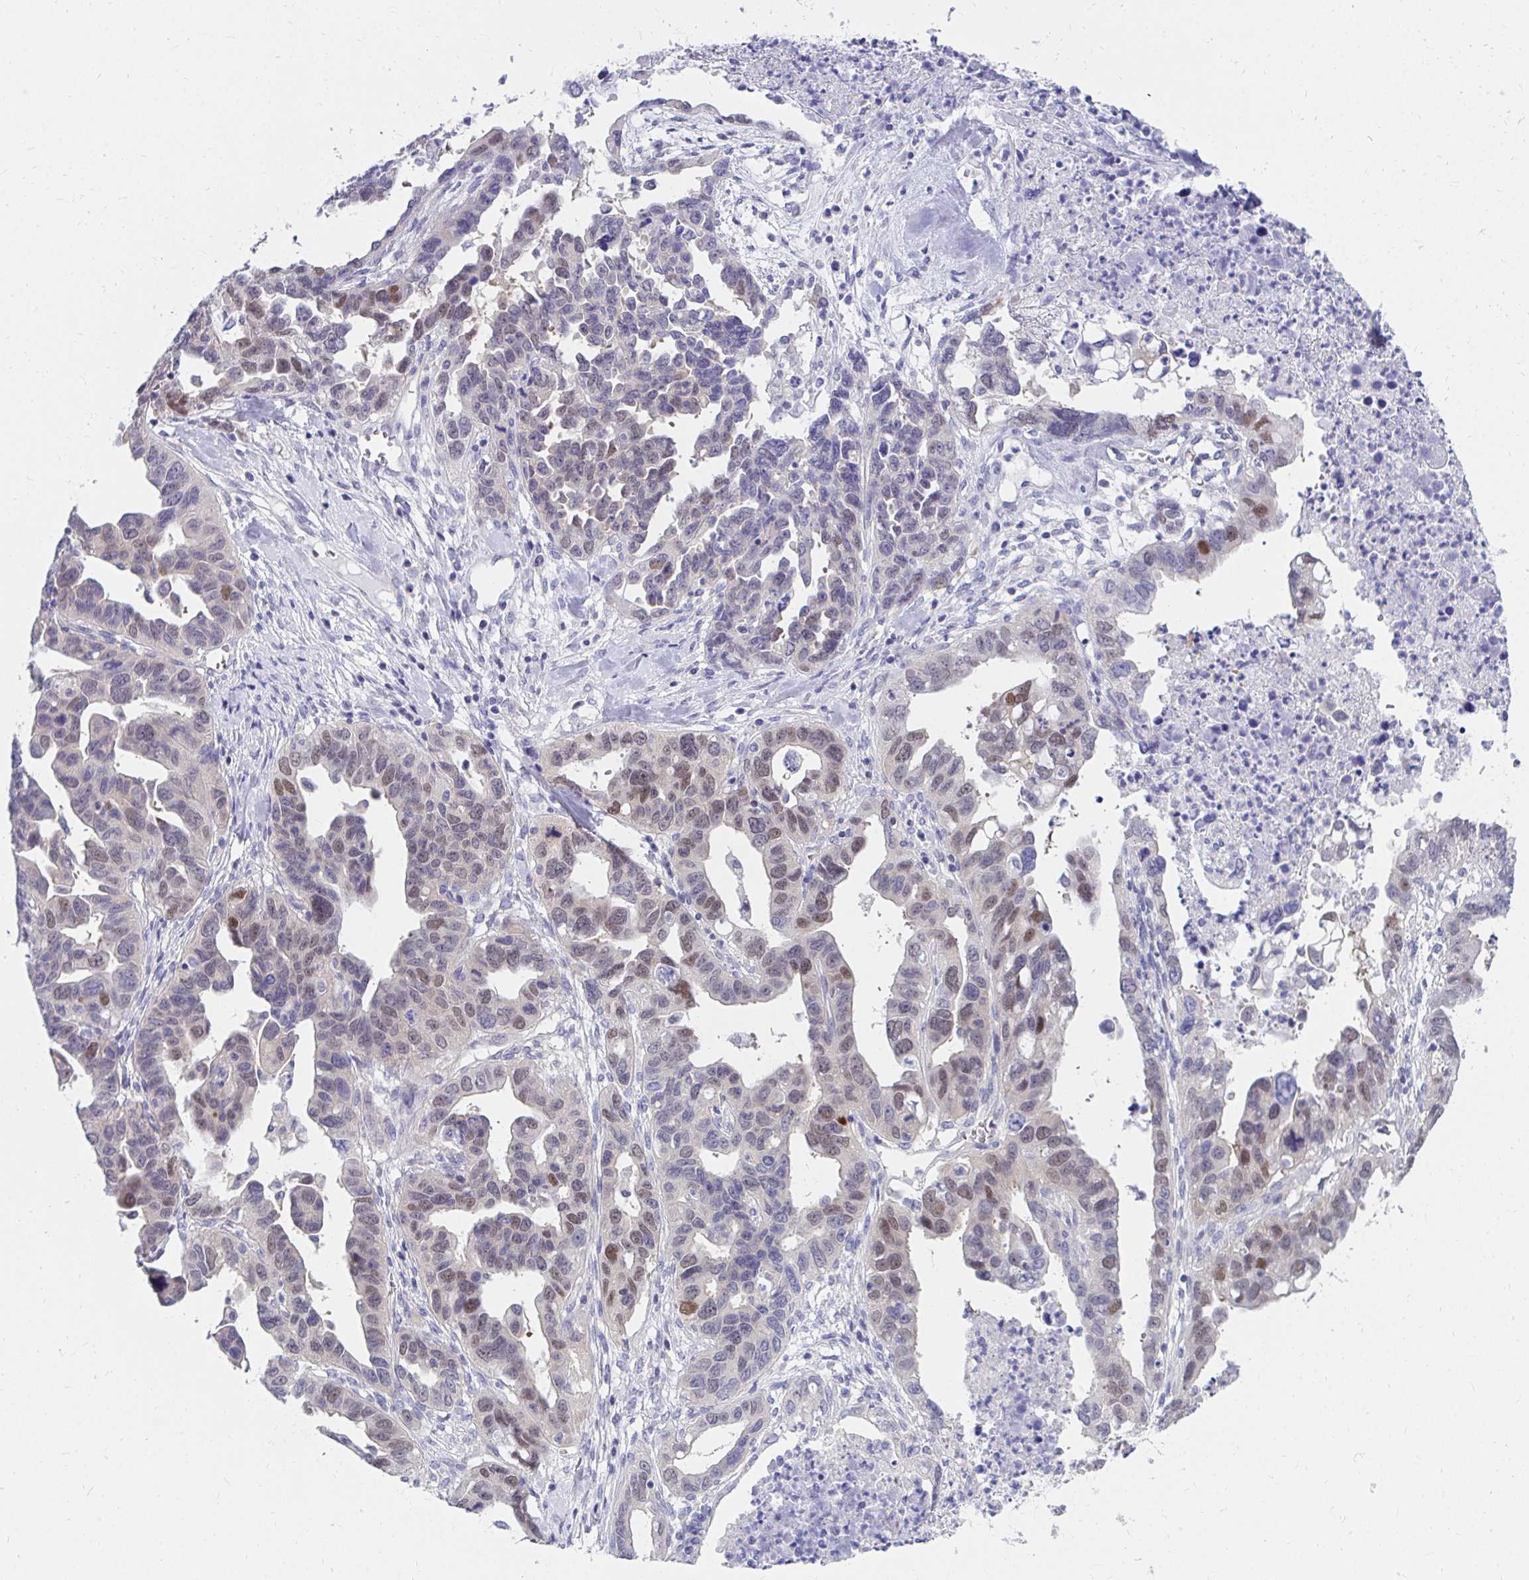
{"staining": {"intensity": "moderate", "quantity": "25%-75%", "location": "nuclear"}, "tissue": "ovarian cancer", "cell_type": "Tumor cells", "image_type": "cancer", "snomed": [{"axis": "morphology", "description": "Cystadenocarcinoma, serous, NOS"}, {"axis": "topography", "description": "Ovary"}], "caption": "Human serous cystadenocarcinoma (ovarian) stained with a protein marker reveals moderate staining in tumor cells.", "gene": "C19orf81", "patient": {"sex": "female", "age": 69}}